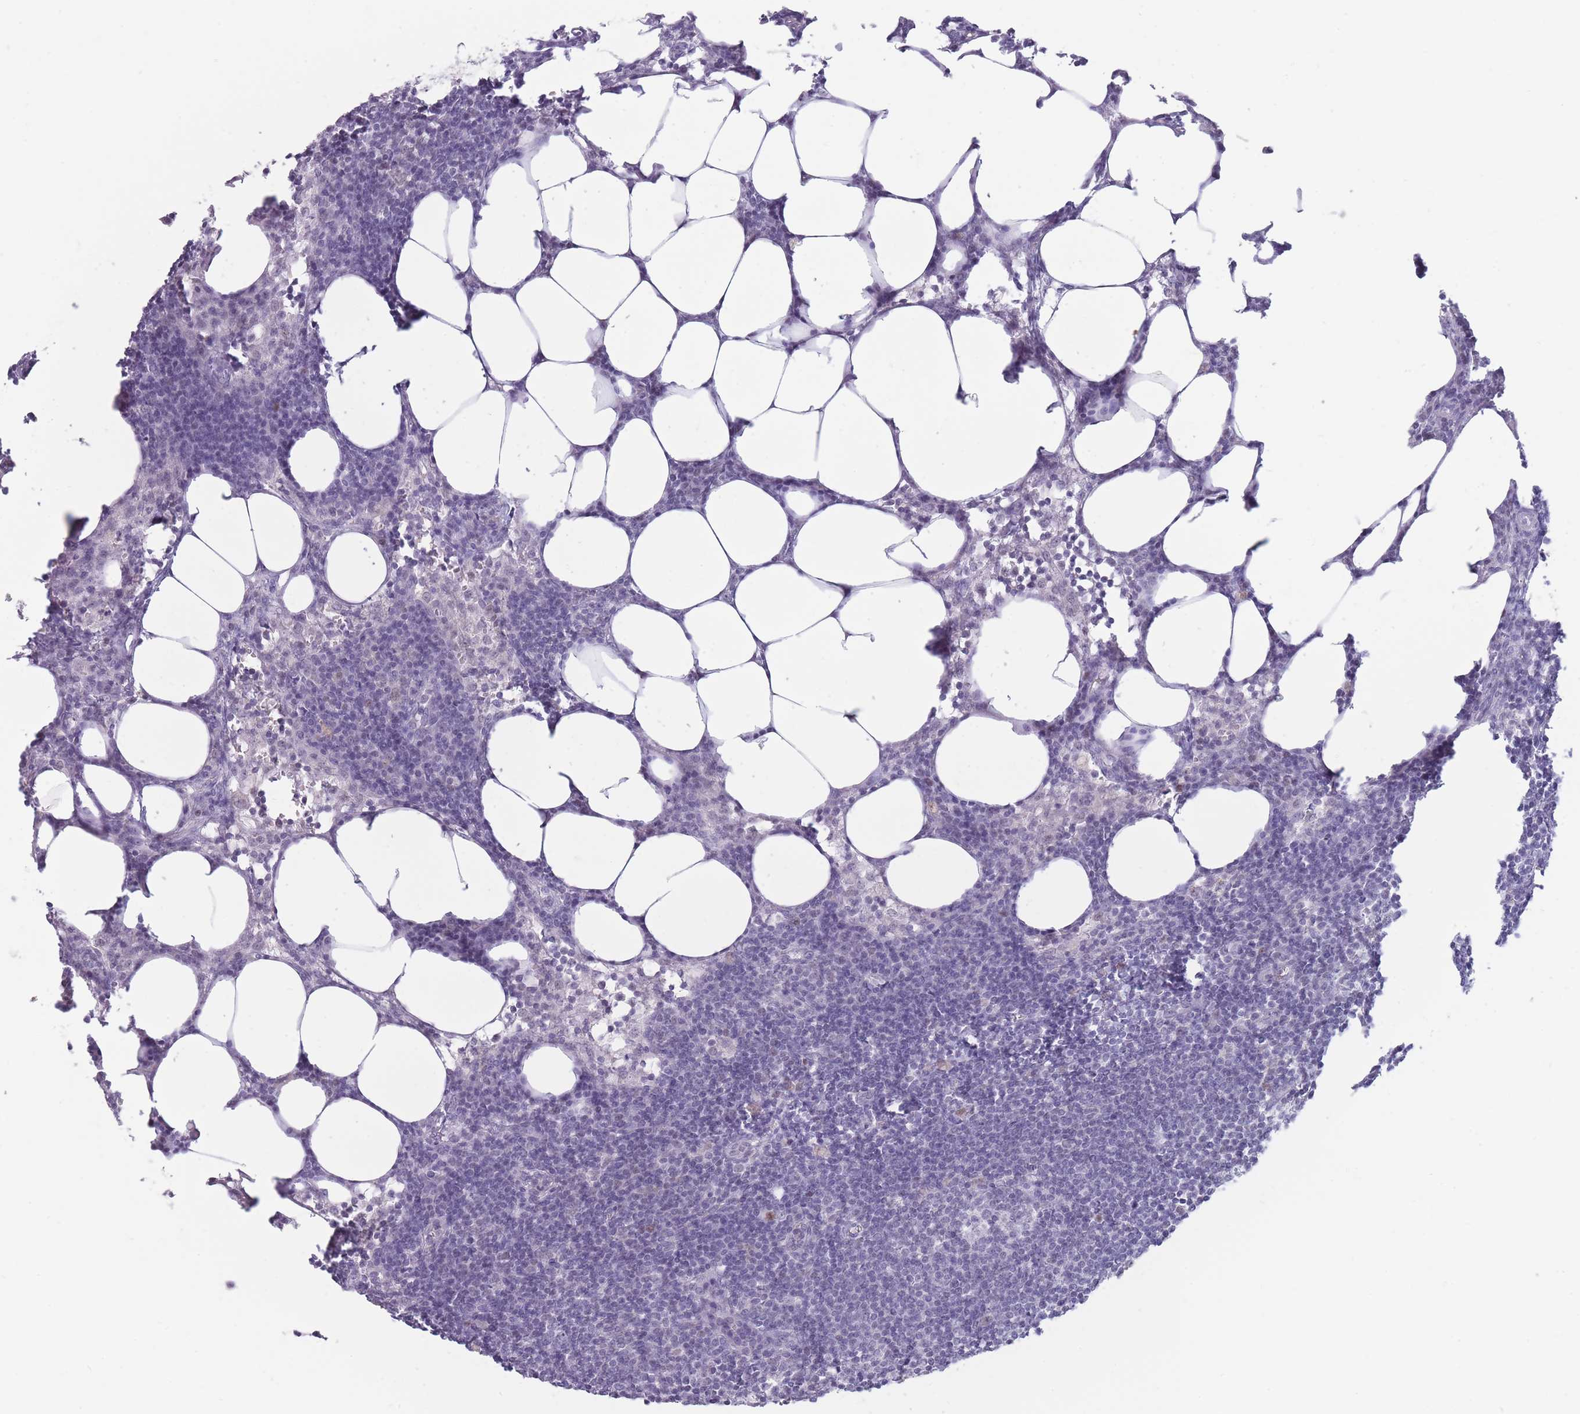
{"staining": {"intensity": "moderate", "quantity": "<25%", "location": "nuclear"}, "tissue": "lymph node", "cell_type": "Germinal center cells", "image_type": "normal", "snomed": [{"axis": "morphology", "description": "Normal tissue, NOS"}, {"axis": "topography", "description": "Lymph node"}], "caption": "The immunohistochemical stain shows moderate nuclear staining in germinal center cells of normal lymph node. (Stains: DAB in brown, nuclei in blue, Microscopy: brightfield microscopy at high magnification).", "gene": "ARID3B", "patient": {"sex": "female", "age": 30}}